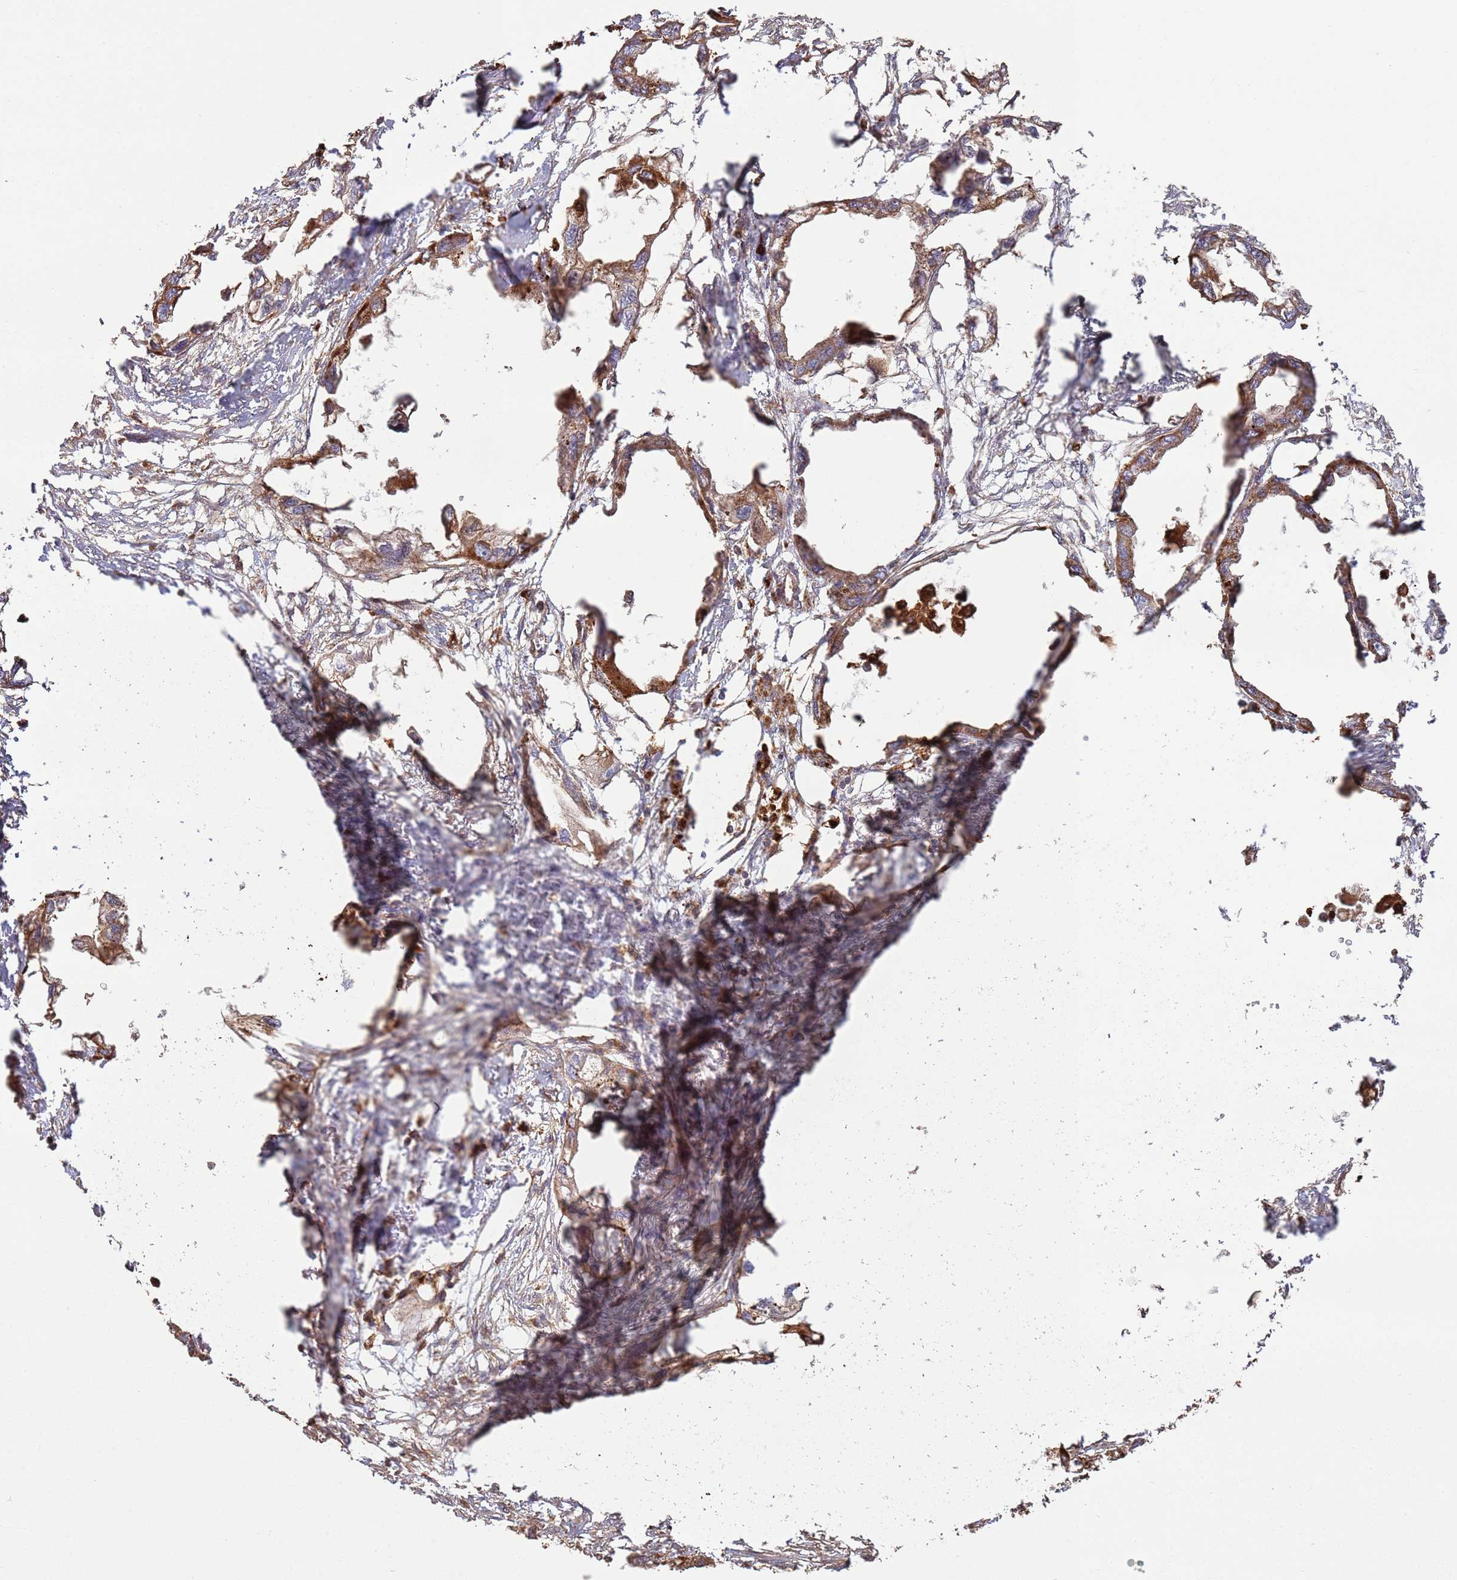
{"staining": {"intensity": "moderate", "quantity": ">75%", "location": "cytoplasmic/membranous"}, "tissue": "endometrial cancer", "cell_type": "Tumor cells", "image_type": "cancer", "snomed": [{"axis": "morphology", "description": "Adenocarcinoma, NOS"}, {"axis": "morphology", "description": "Adenocarcinoma, metastatic, NOS"}, {"axis": "topography", "description": "Adipose tissue"}, {"axis": "topography", "description": "Endometrium"}], "caption": "Immunohistochemistry image of neoplastic tissue: human endometrial cancer stained using immunohistochemistry (IHC) shows medium levels of moderate protein expression localized specifically in the cytoplasmic/membranous of tumor cells, appearing as a cytoplasmic/membranous brown color.", "gene": "NDUFAF4", "patient": {"sex": "female", "age": 67}}